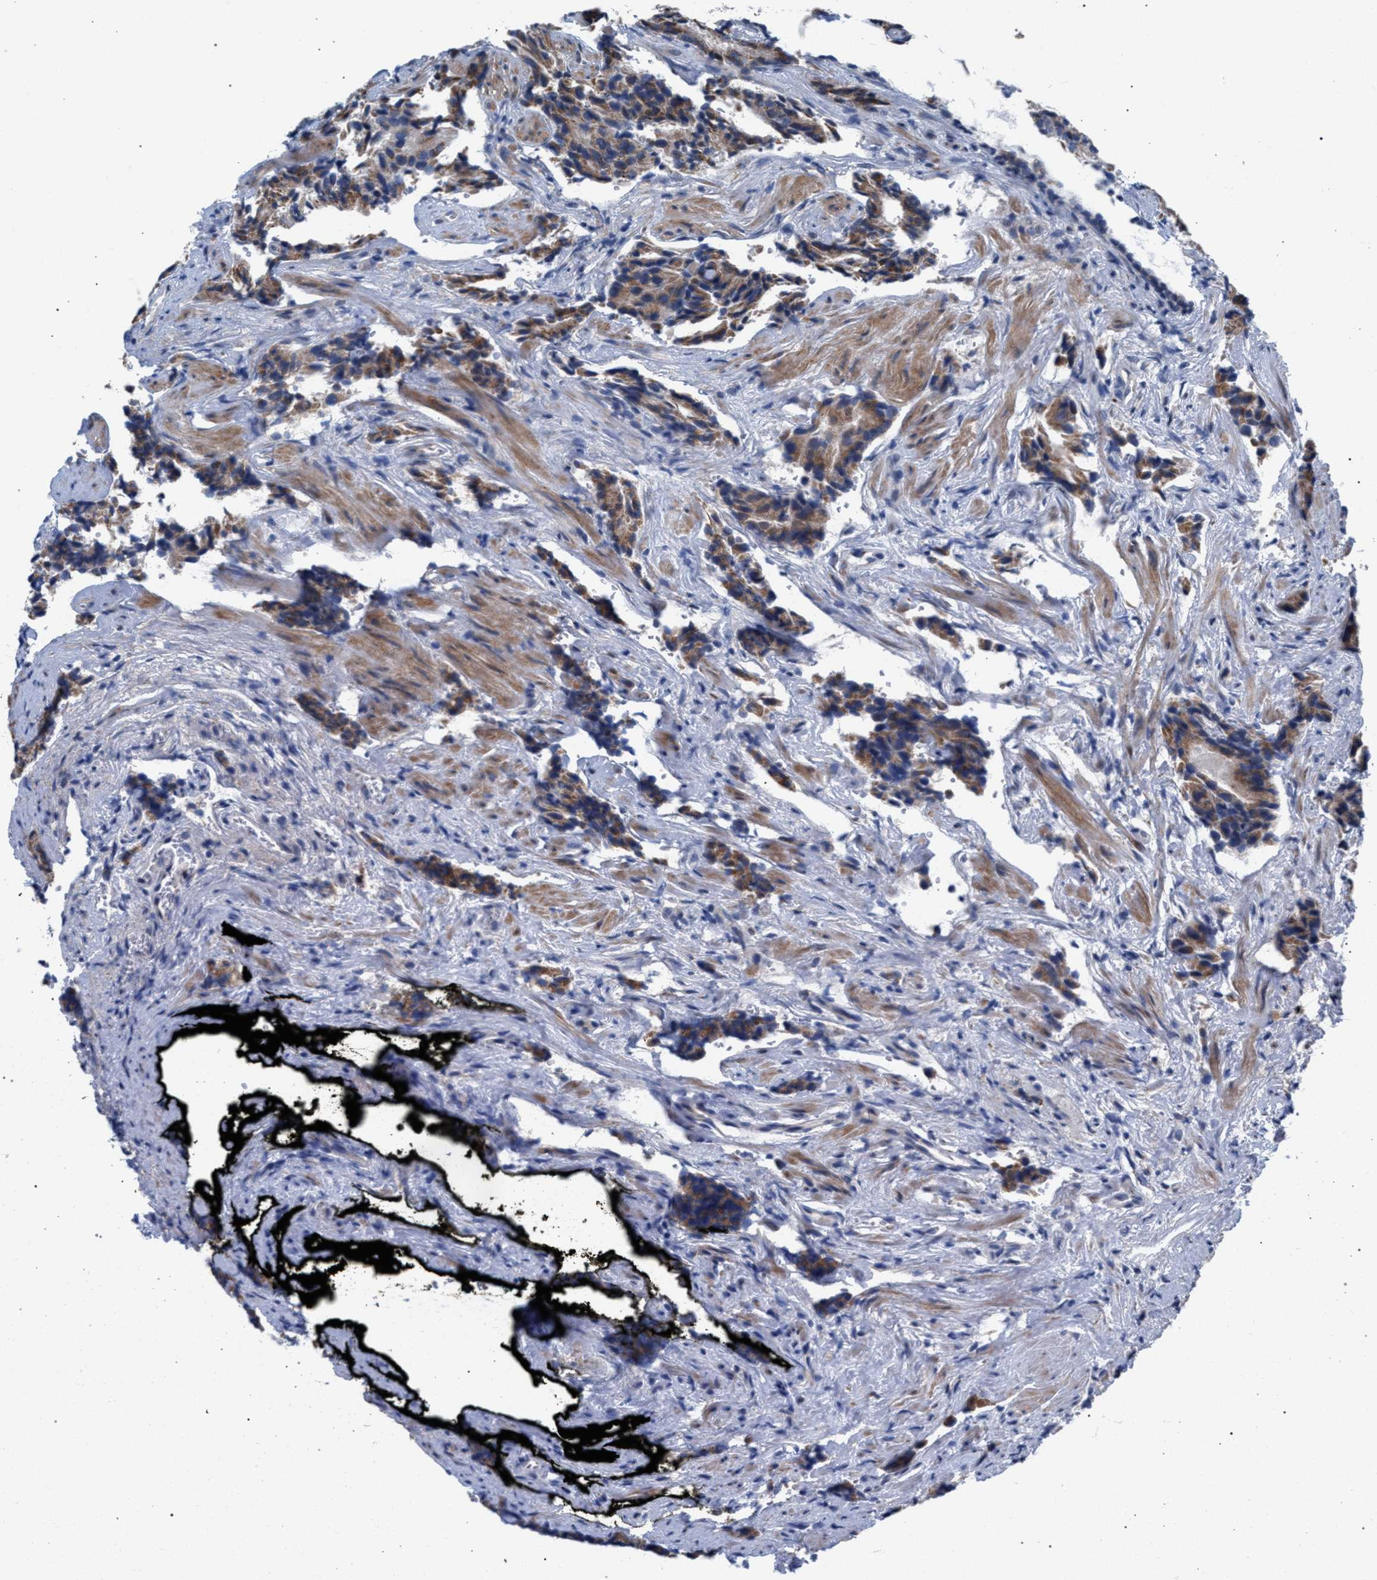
{"staining": {"intensity": "moderate", "quantity": "25%-75%", "location": "cytoplasmic/membranous"}, "tissue": "prostate cancer", "cell_type": "Tumor cells", "image_type": "cancer", "snomed": [{"axis": "morphology", "description": "Adenocarcinoma, High grade"}, {"axis": "topography", "description": "Prostate"}], "caption": "IHC staining of high-grade adenocarcinoma (prostate), which demonstrates medium levels of moderate cytoplasmic/membranous expression in about 25%-75% of tumor cells indicating moderate cytoplasmic/membranous protein expression. The staining was performed using DAB (3,3'-diaminobenzidine) (brown) for protein detection and nuclei were counterstained in hematoxylin (blue).", "gene": "RNF135", "patient": {"sex": "male", "age": 58}}